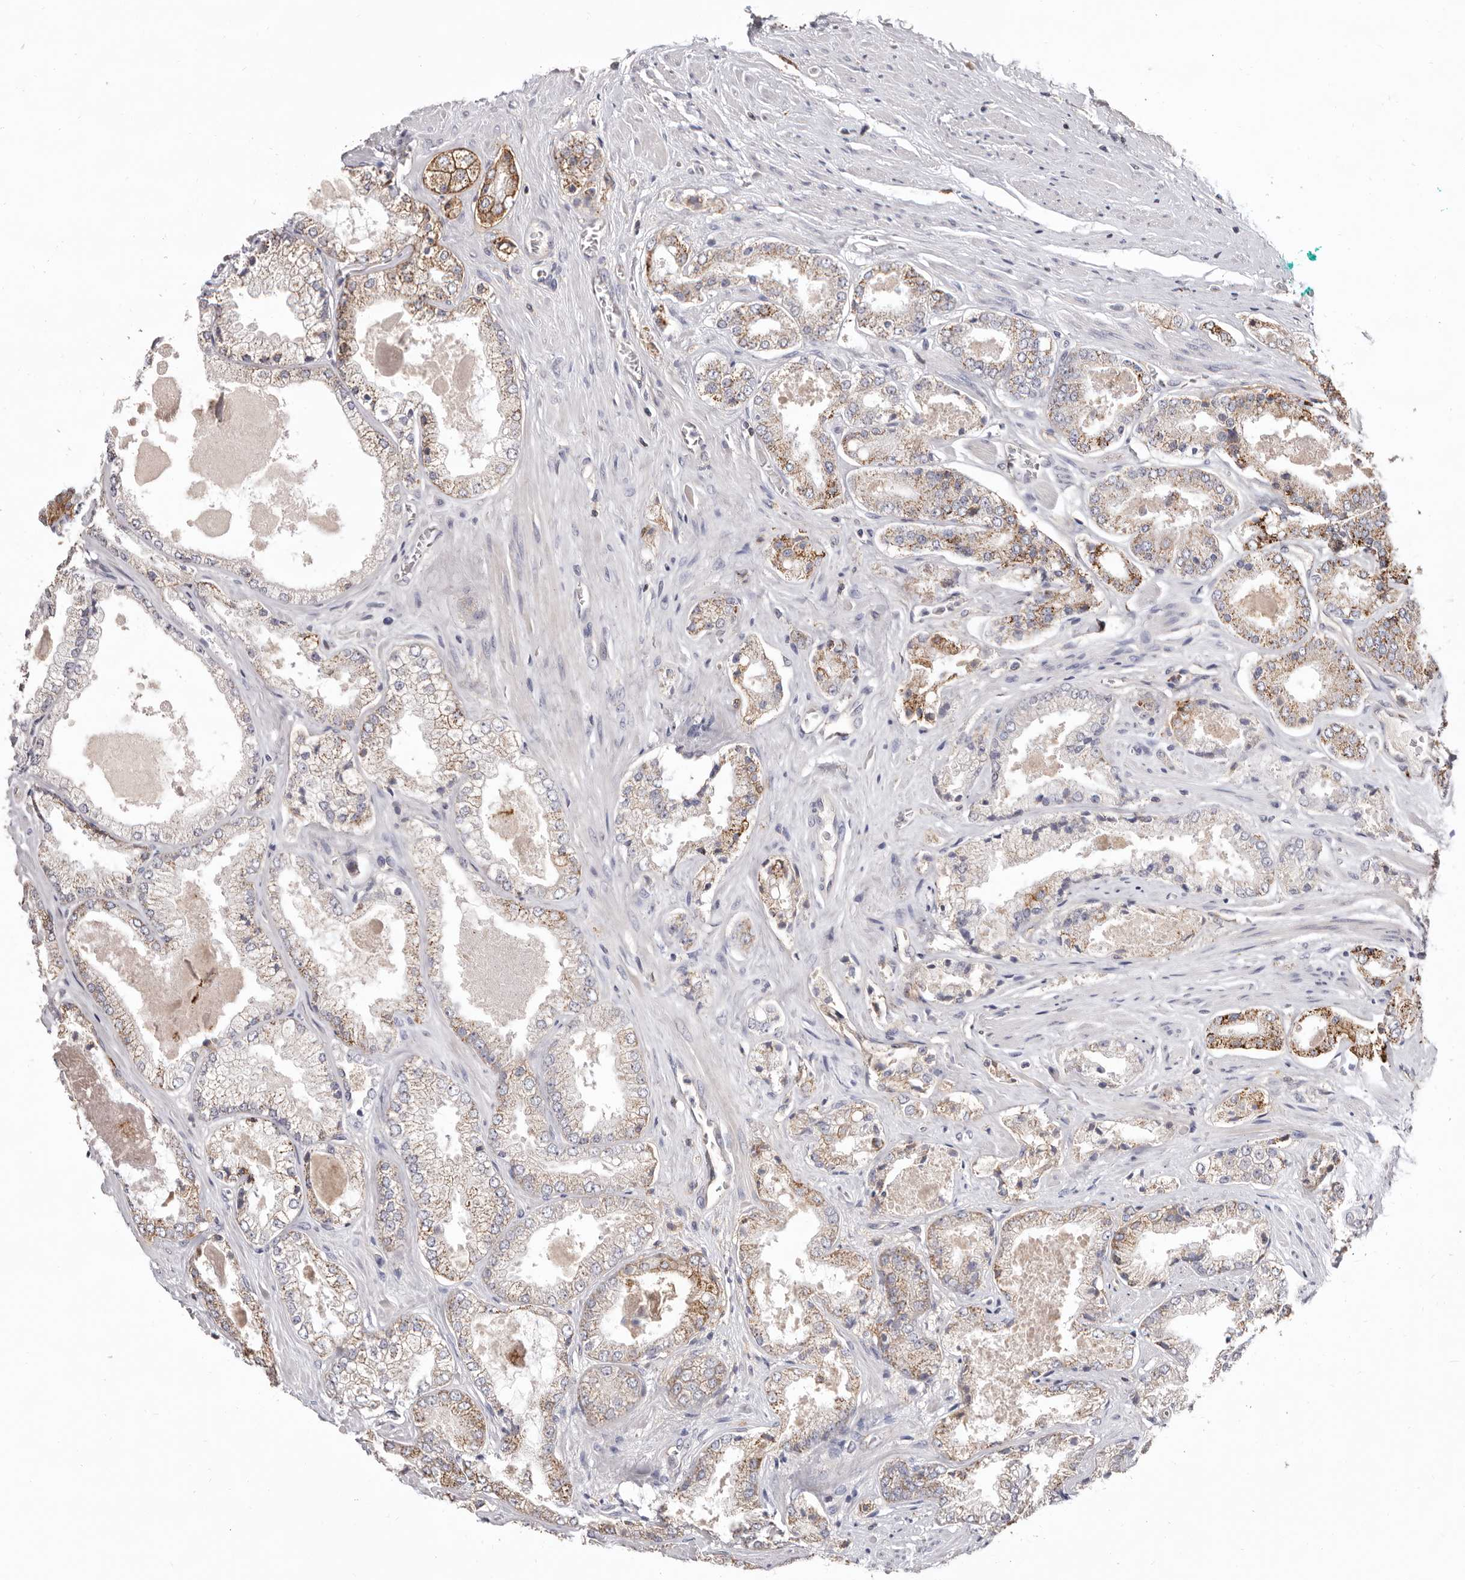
{"staining": {"intensity": "moderate", "quantity": "25%-75%", "location": "cytoplasmic/membranous"}, "tissue": "prostate cancer", "cell_type": "Tumor cells", "image_type": "cancer", "snomed": [{"axis": "morphology", "description": "Adenocarcinoma, High grade"}, {"axis": "topography", "description": "Prostate"}], "caption": "Immunohistochemistry (IHC) (DAB) staining of human prostate high-grade adenocarcinoma displays moderate cytoplasmic/membranous protein positivity in about 25%-75% of tumor cells.", "gene": "MMACHC", "patient": {"sex": "male", "age": 58}}